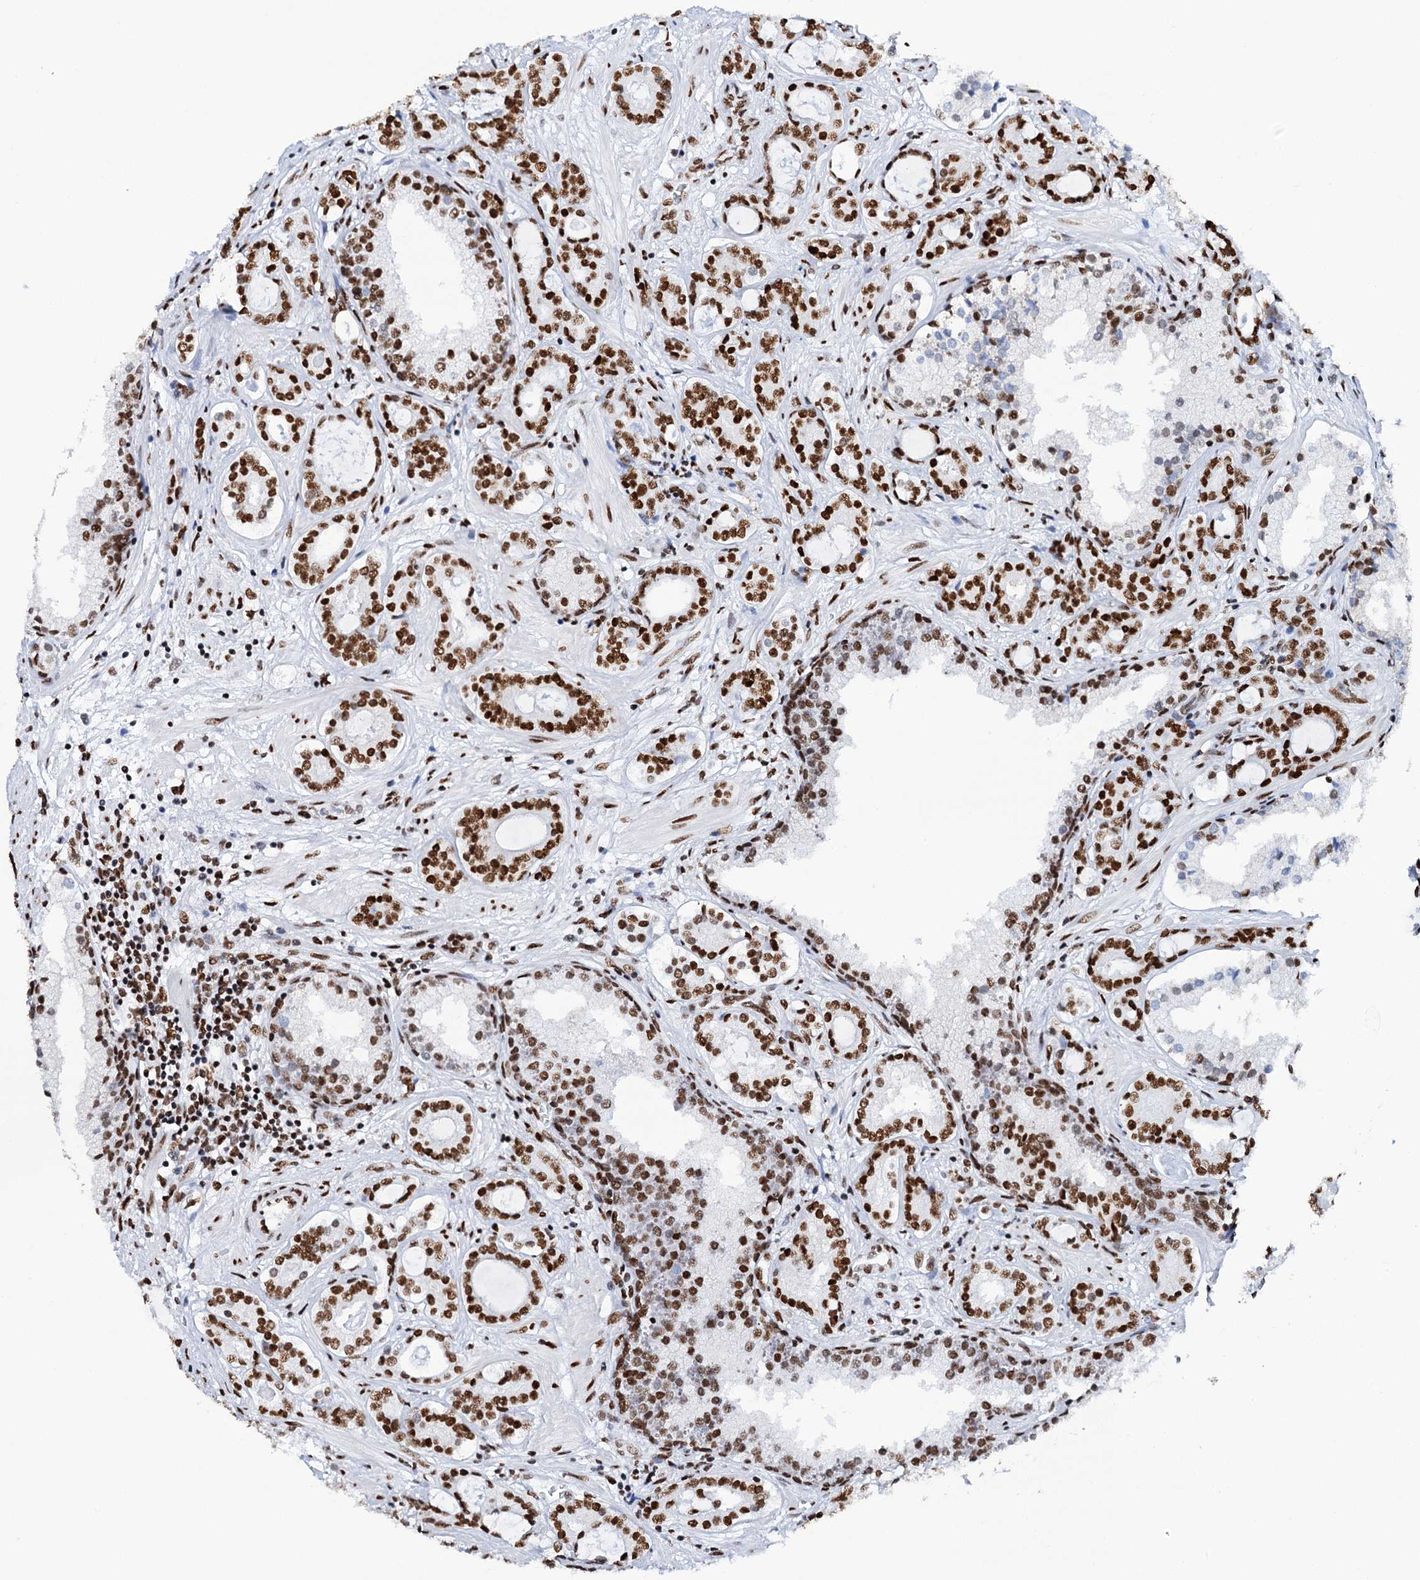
{"staining": {"intensity": "strong", "quantity": ">75%", "location": "nuclear"}, "tissue": "prostate cancer", "cell_type": "Tumor cells", "image_type": "cancer", "snomed": [{"axis": "morphology", "description": "Adenocarcinoma, High grade"}, {"axis": "topography", "description": "Prostate"}], "caption": "Protein expression analysis of human prostate cancer reveals strong nuclear positivity in approximately >75% of tumor cells. Using DAB (3,3'-diaminobenzidine) (brown) and hematoxylin (blue) stains, captured at high magnification using brightfield microscopy.", "gene": "MATR3", "patient": {"sex": "male", "age": 58}}